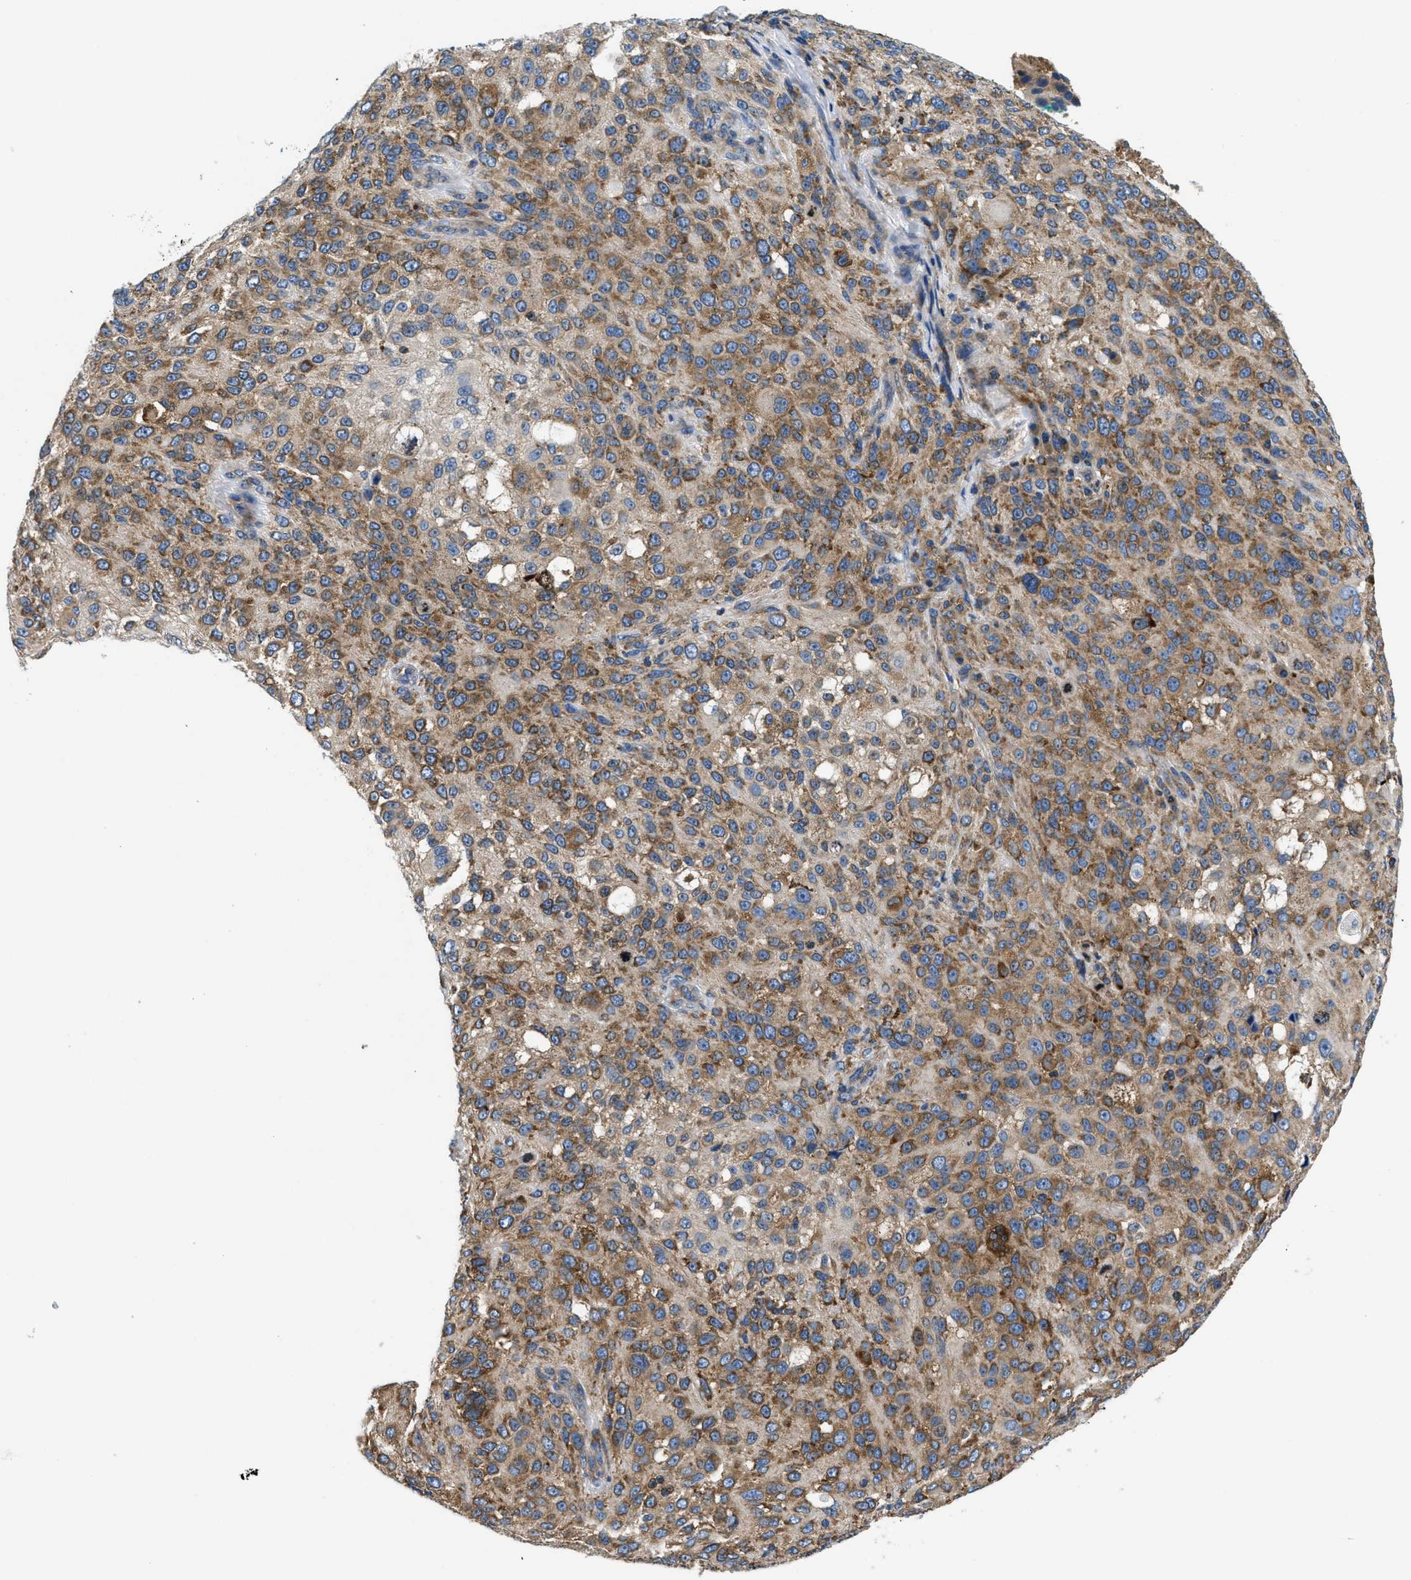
{"staining": {"intensity": "moderate", "quantity": ">75%", "location": "cytoplasmic/membranous"}, "tissue": "melanoma", "cell_type": "Tumor cells", "image_type": "cancer", "snomed": [{"axis": "morphology", "description": "Necrosis, NOS"}, {"axis": "morphology", "description": "Malignant melanoma, NOS"}, {"axis": "topography", "description": "Skin"}], "caption": "This is a histology image of immunohistochemistry (IHC) staining of melanoma, which shows moderate expression in the cytoplasmic/membranous of tumor cells.", "gene": "ABCF1", "patient": {"sex": "female", "age": 87}}